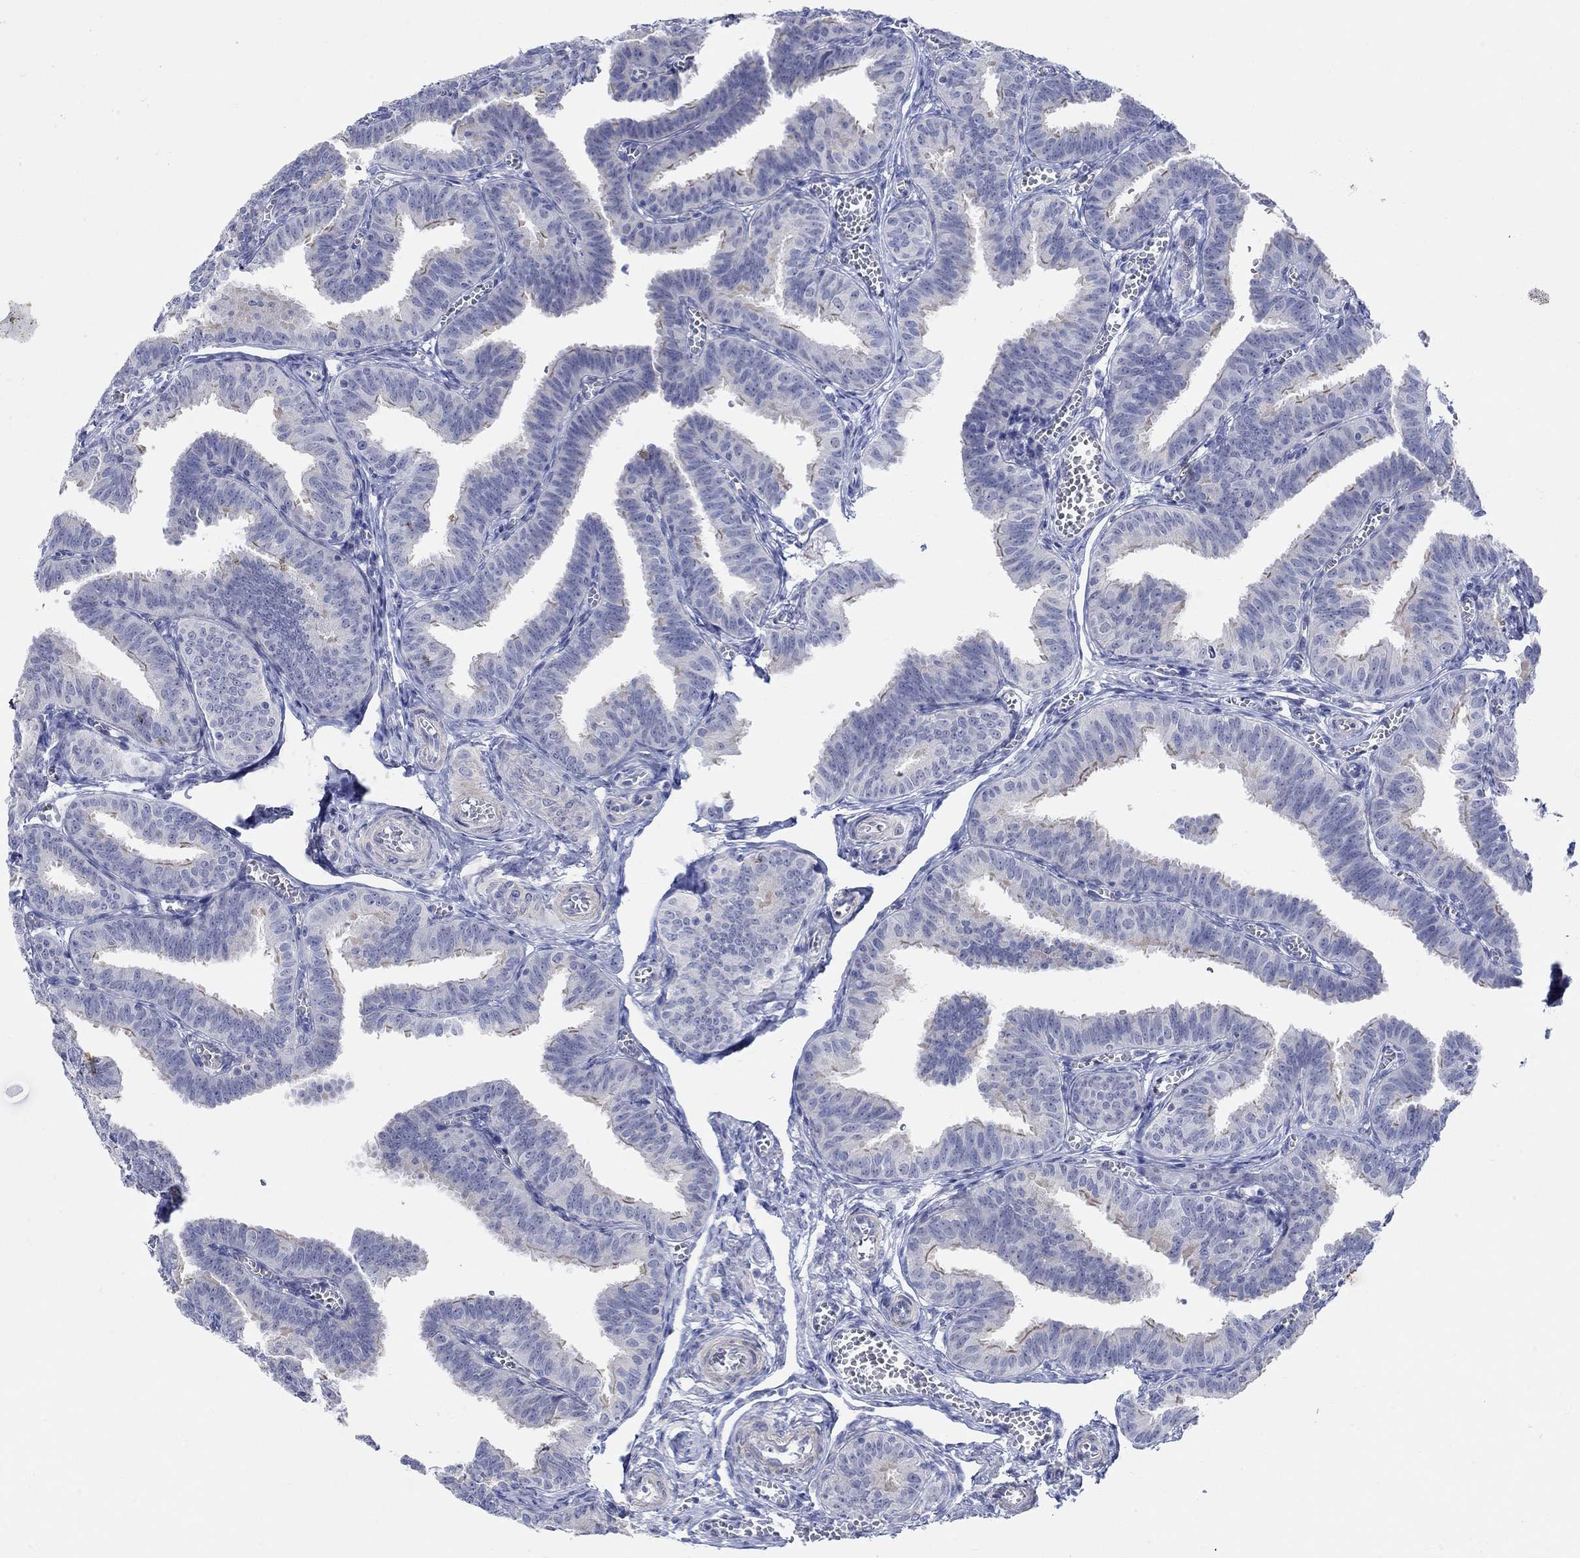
{"staining": {"intensity": "negative", "quantity": "none", "location": "none"}, "tissue": "fallopian tube", "cell_type": "Glandular cells", "image_type": "normal", "snomed": [{"axis": "morphology", "description": "Normal tissue, NOS"}, {"axis": "topography", "description": "Fallopian tube"}], "caption": "An image of fallopian tube stained for a protein demonstrates no brown staining in glandular cells. (IHC, brightfield microscopy, high magnification).", "gene": "KRT222", "patient": {"sex": "female", "age": 25}}